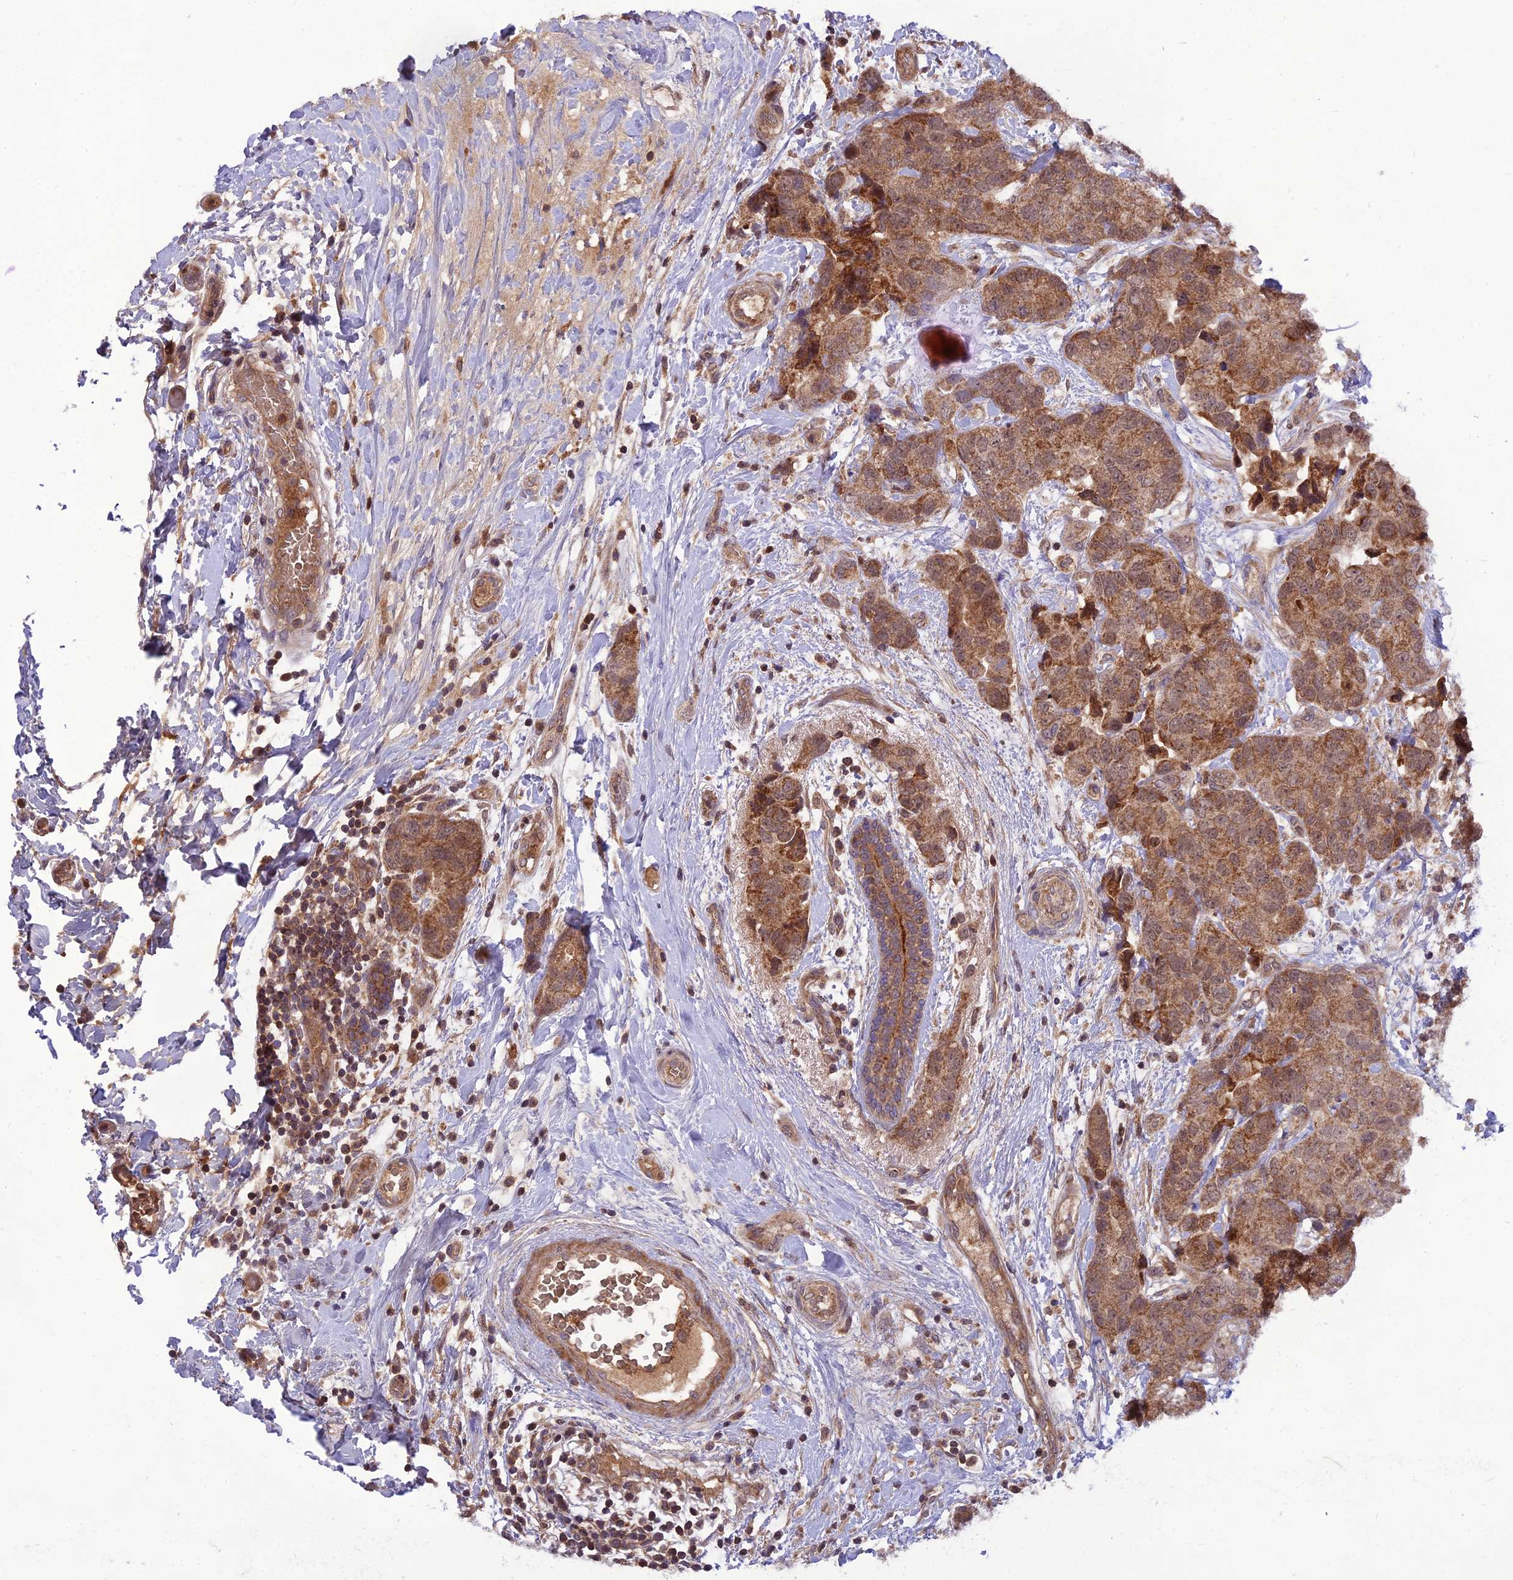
{"staining": {"intensity": "moderate", "quantity": ">75%", "location": "cytoplasmic/membranous,nuclear"}, "tissue": "breast cancer", "cell_type": "Tumor cells", "image_type": "cancer", "snomed": [{"axis": "morphology", "description": "Duct carcinoma"}, {"axis": "topography", "description": "Breast"}], "caption": "Protein staining of breast intraductal carcinoma tissue displays moderate cytoplasmic/membranous and nuclear positivity in approximately >75% of tumor cells. (brown staining indicates protein expression, while blue staining denotes nuclei).", "gene": "NDUFC1", "patient": {"sex": "female", "age": 62}}